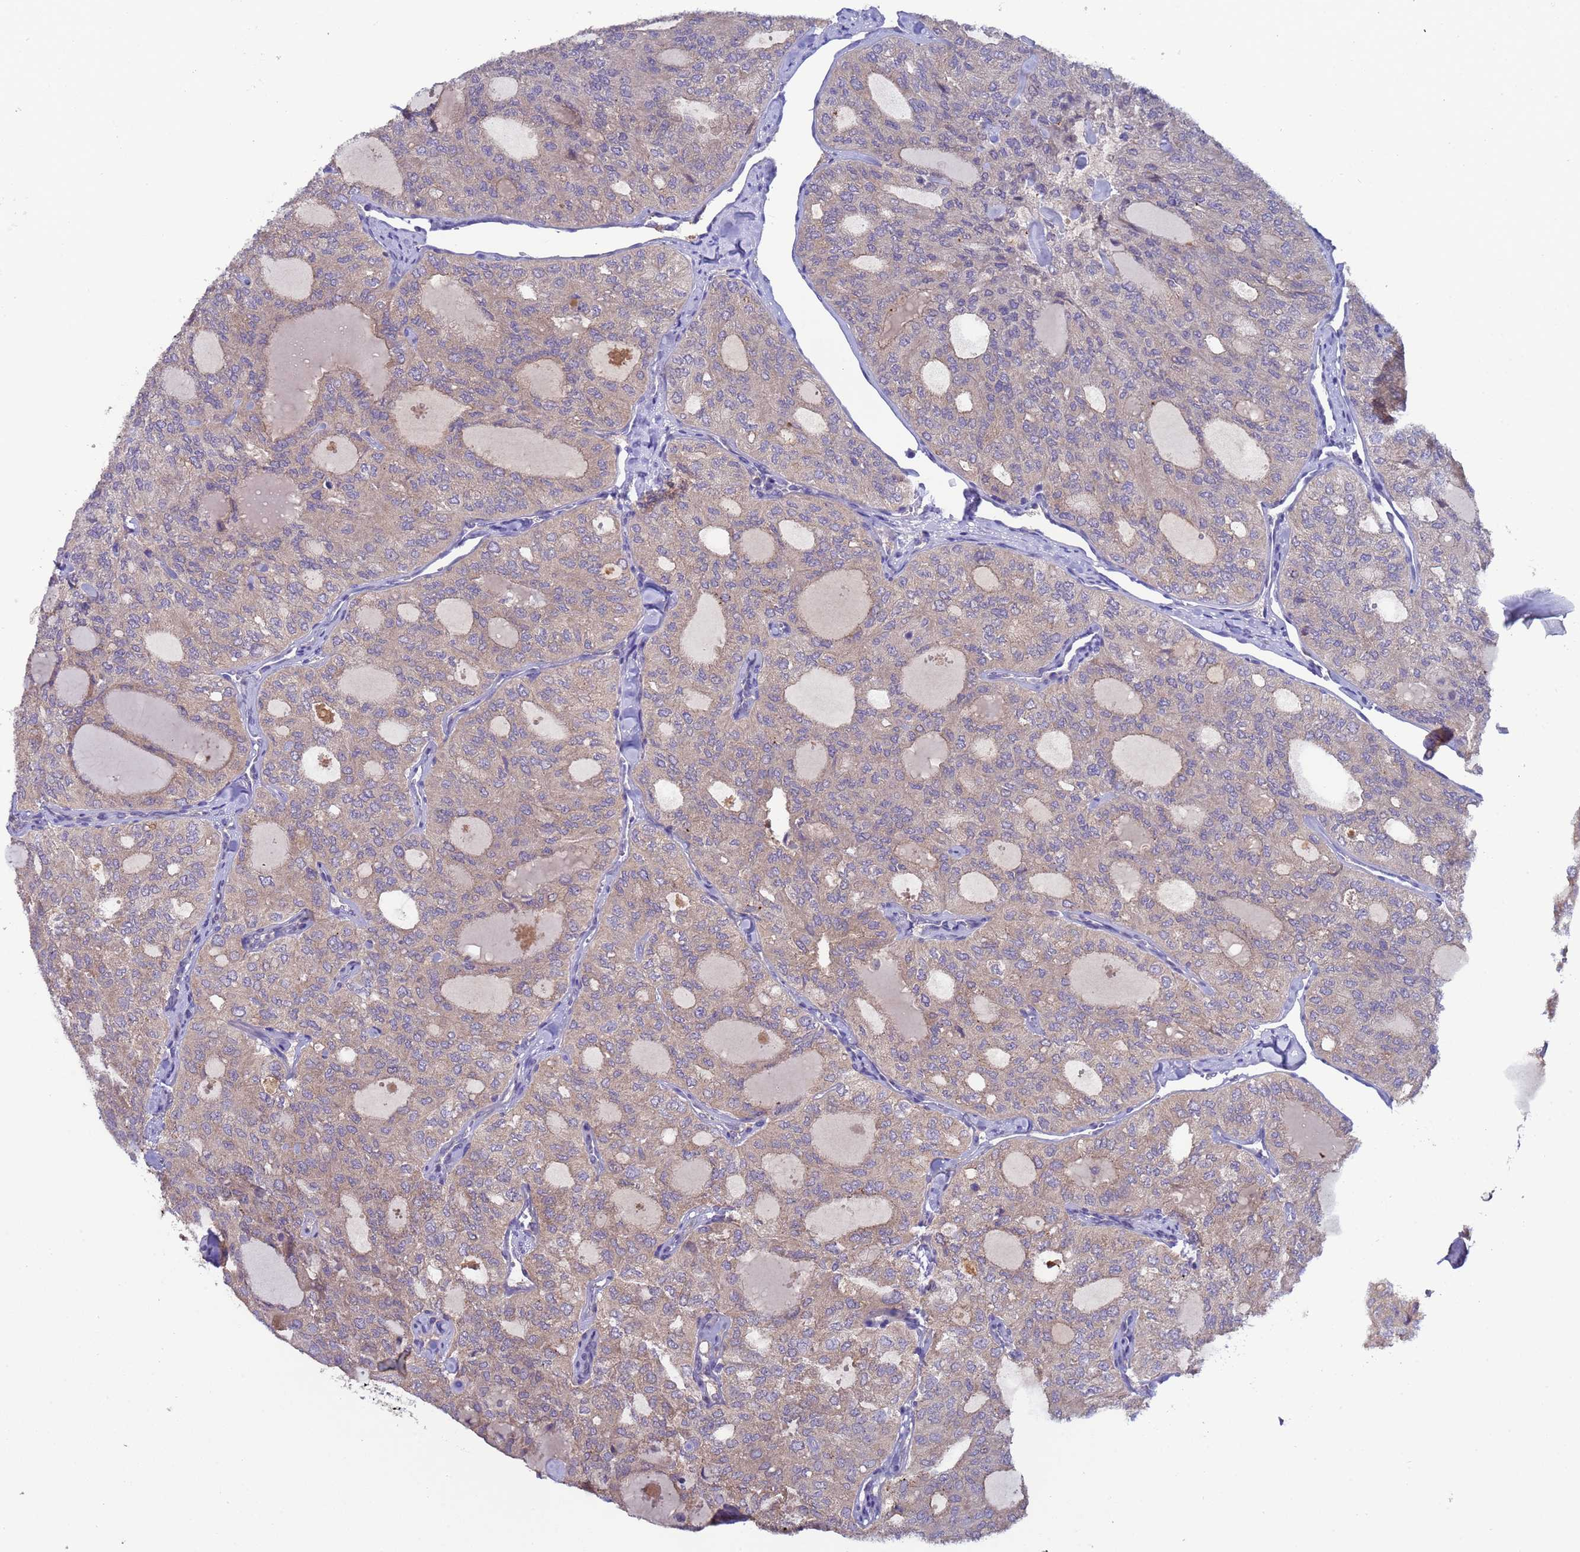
{"staining": {"intensity": "weak", "quantity": "25%-75%", "location": "cytoplasmic/membranous"}, "tissue": "thyroid cancer", "cell_type": "Tumor cells", "image_type": "cancer", "snomed": [{"axis": "morphology", "description": "Follicular adenoma carcinoma, NOS"}, {"axis": "topography", "description": "Thyroid gland"}], "caption": "A low amount of weak cytoplasmic/membranous positivity is seen in approximately 25%-75% of tumor cells in thyroid follicular adenoma carcinoma tissue.", "gene": "ZNF248", "patient": {"sex": "male", "age": 75}}